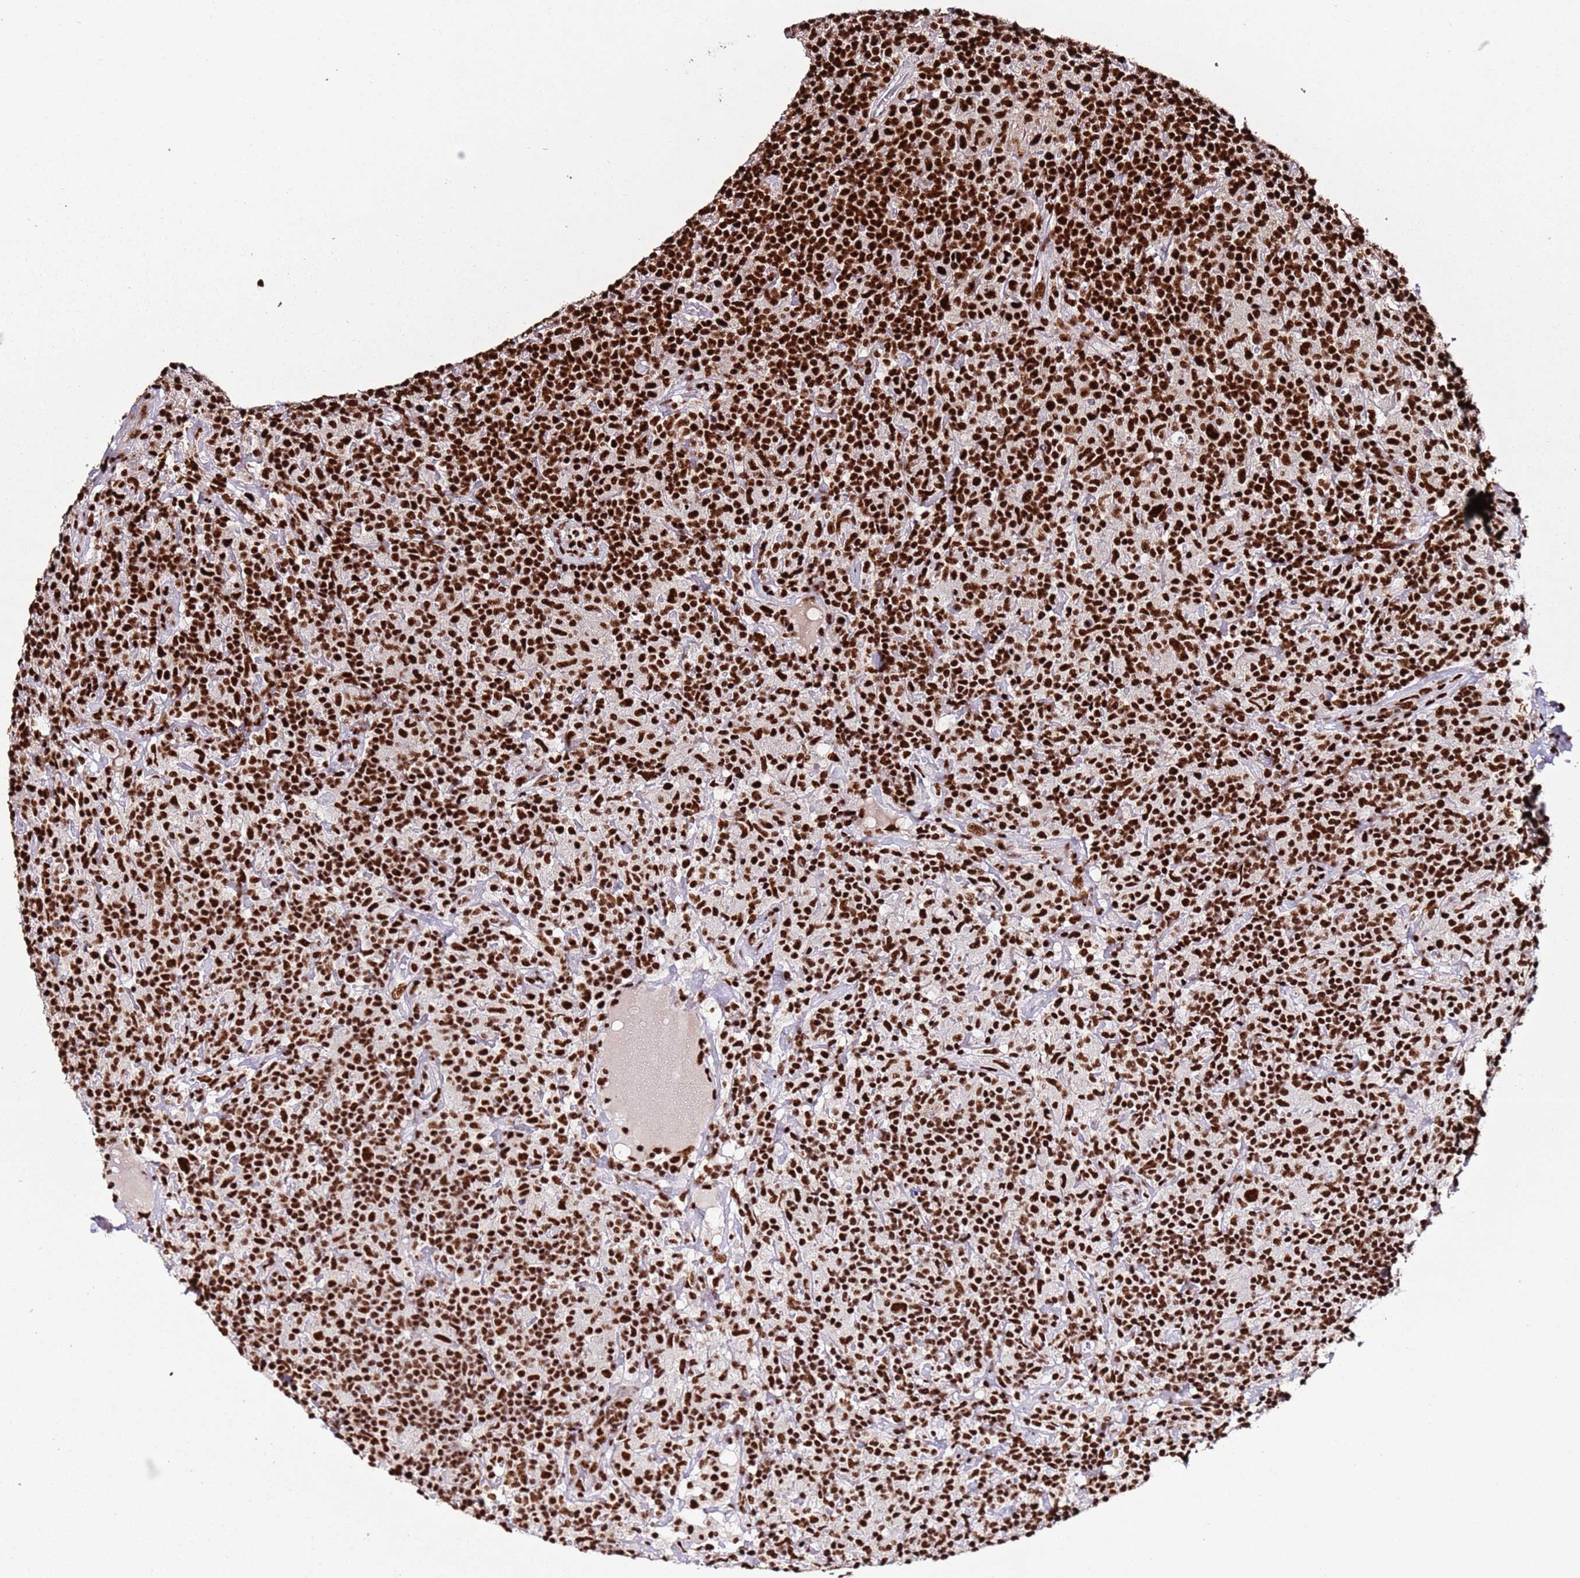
{"staining": {"intensity": "strong", "quantity": ">75%", "location": "nuclear"}, "tissue": "lymphoma", "cell_type": "Tumor cells", "image_type": "cancer", "snomed": [{"axis": "morphology", "description": "Hodgkin's disease, NOS"}, {"axis": "topography", "description": "Lymph node"}], "caption": "Immunohistochemical staining of human lymphoma demonstrates high levels of strong nuclear protein expression in about >75% of tumor cells. (Brightfield microscopy of DAB IHC at high magnification).", "gene": "C6orf226", "patient": {"sex": "male", "age": 70}}